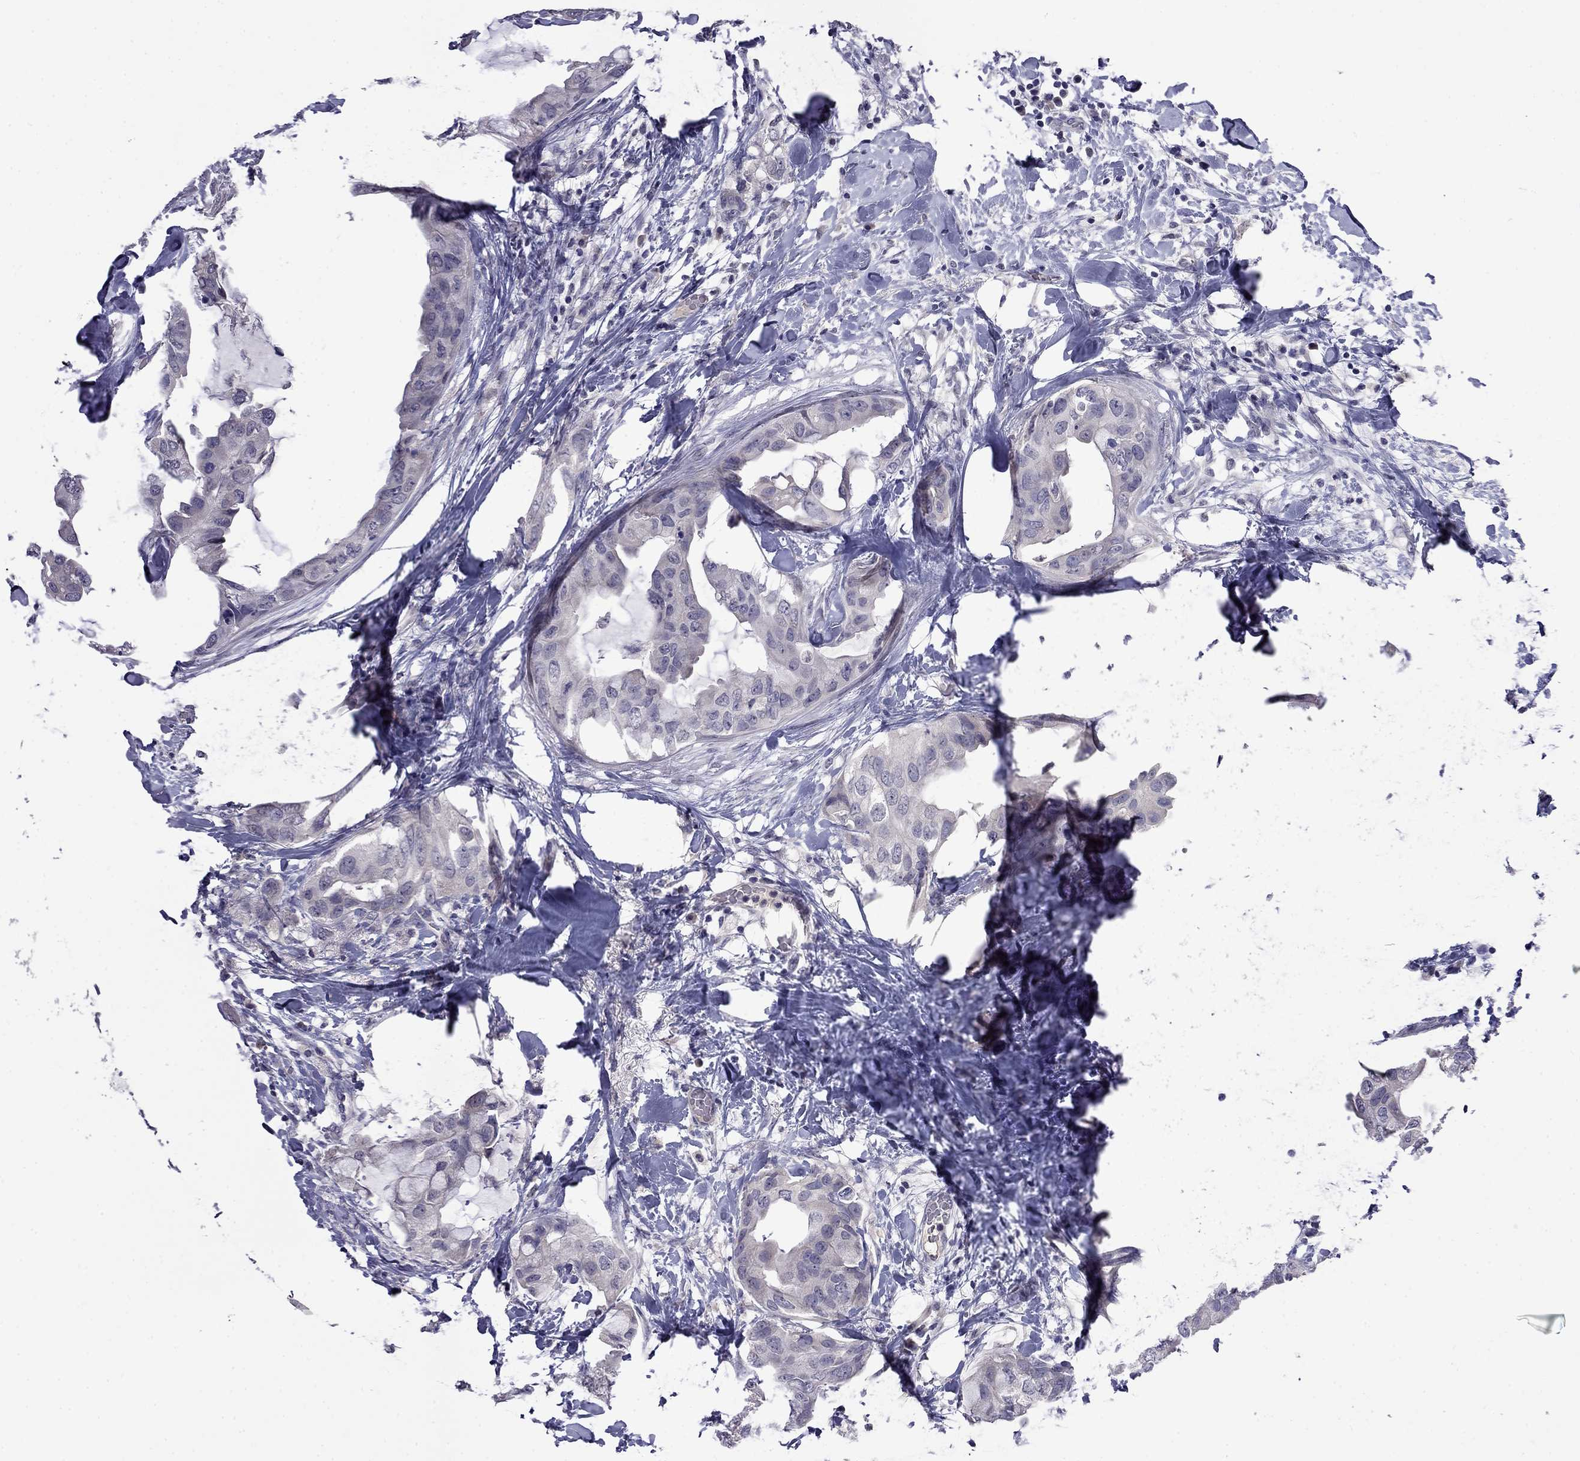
{"staining": {"intensity": "negative", "quantity": "none", "location": "none"}, "tissue": "breast cancer", "cell_type": "Tumor cells", "image_type": "cancer", "snomed": [{"axis": "morphology", "description": "Normal tissue, NOS"}, {"axis": "morphology", "description": "Duct carcinoma"}, {"axis": "topography", "description": "Breast"}], "caption": "Immunohistochemistry (IHC) of intraductal carcinoma (breast) exhibits no expression in tumor cells.", "gene": "STAR", "patient": {"sex": "female", "age": 40}}